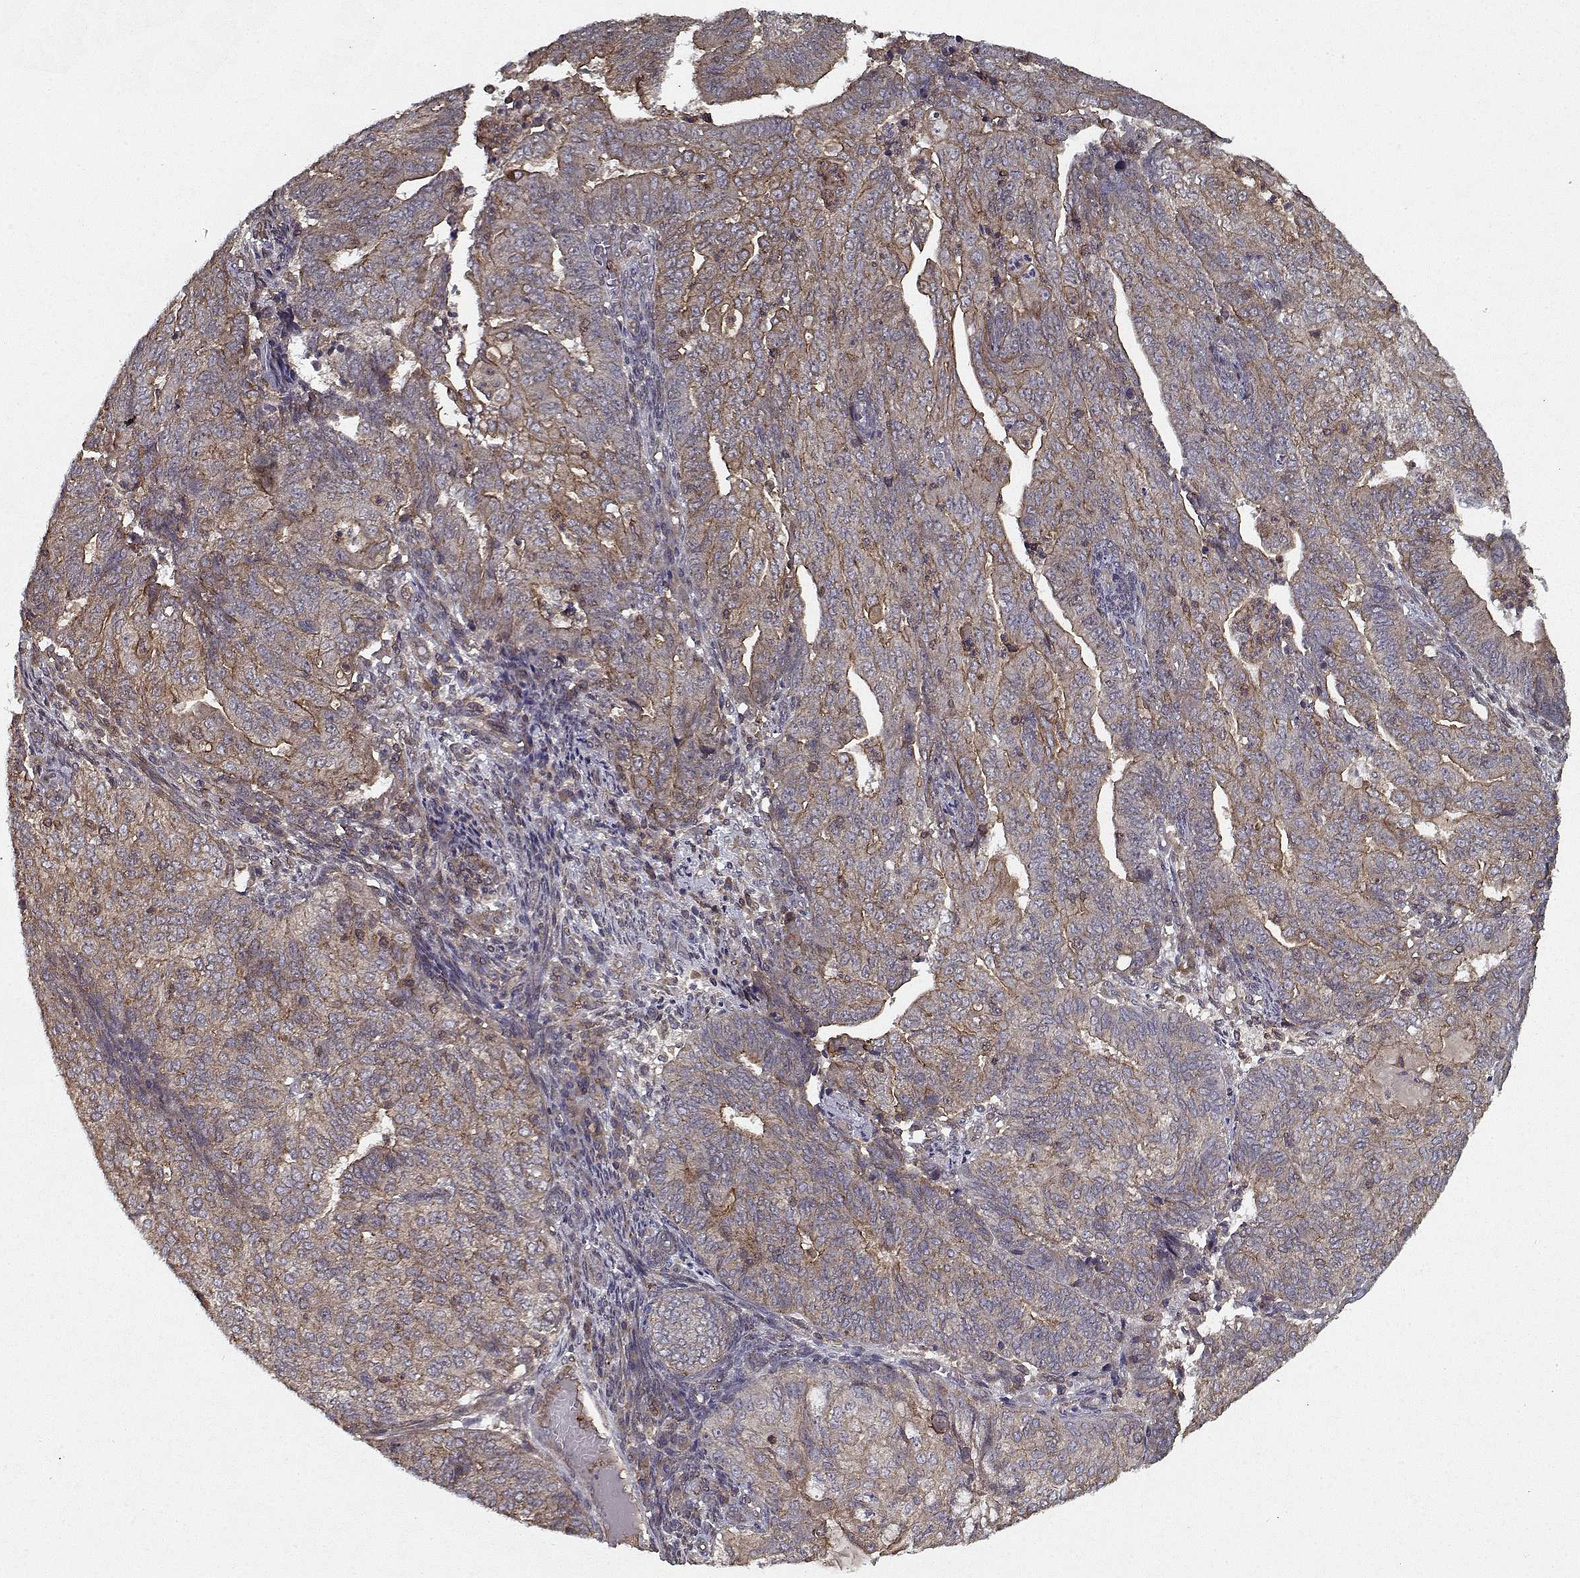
{"staining": {"intensity": "moderate", "quantity": "<25%", "location": "cytoplasmic/membranous"}, "tissue": "endometrial cancer", "cell_type": "Tumor cells", "image_type": "cancer", "snomed": [{"axis": "morphology", "description": "Adenocarcinoma, NOS"}, {"axis": "topography", "description": "Endometrium"}], "caption": "Moderate cytoplasmic/membranous protein staining is appreciated in about <25% of tumor cells in adenocarcinoma (endometrial). The protein is shown in brown color, while the nuclei are stained blue.", "gene": "PPP1R12A", "patient": {"sex": "female", "age": 82}}